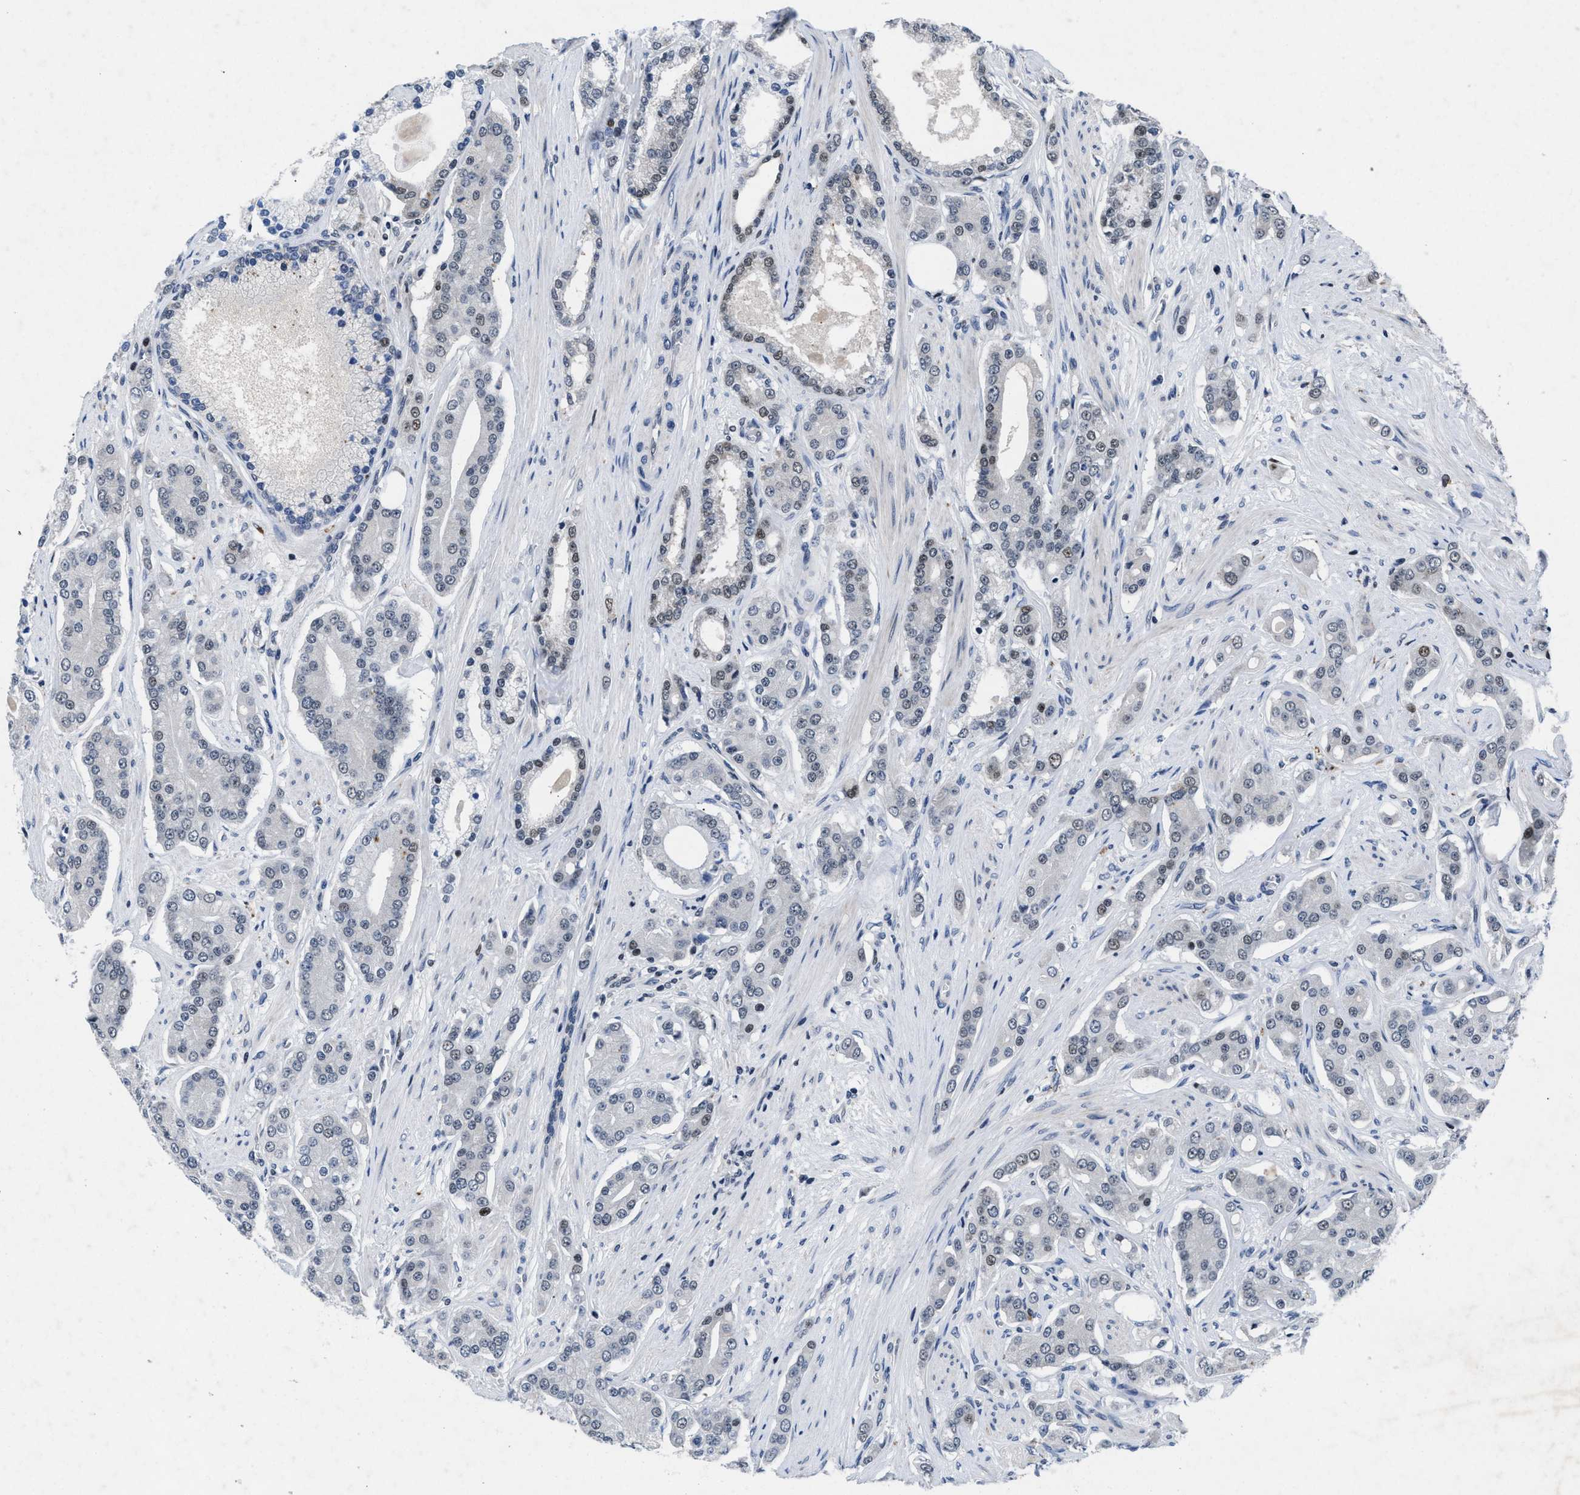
{"staining": {"intensity": "weak", "quantity": "<25%", "location": "nuclear"}, "tissue": "prostate cancer", "cell_type": "Tumor cells", "image_type": "cancer", "snomed": [{"axis": "morphology", "description": "Adenocarcinoma, High grade"}, {"axis": "topography", "description": "Prostate"}], "caption": "Prostate cancer (high-grade adenocarcinoma) was stained to show a protein in brown. There is no significant positivity in tumor cells.", "gene": "WDR81", "patient": {"sex": "male", "age": 71}}